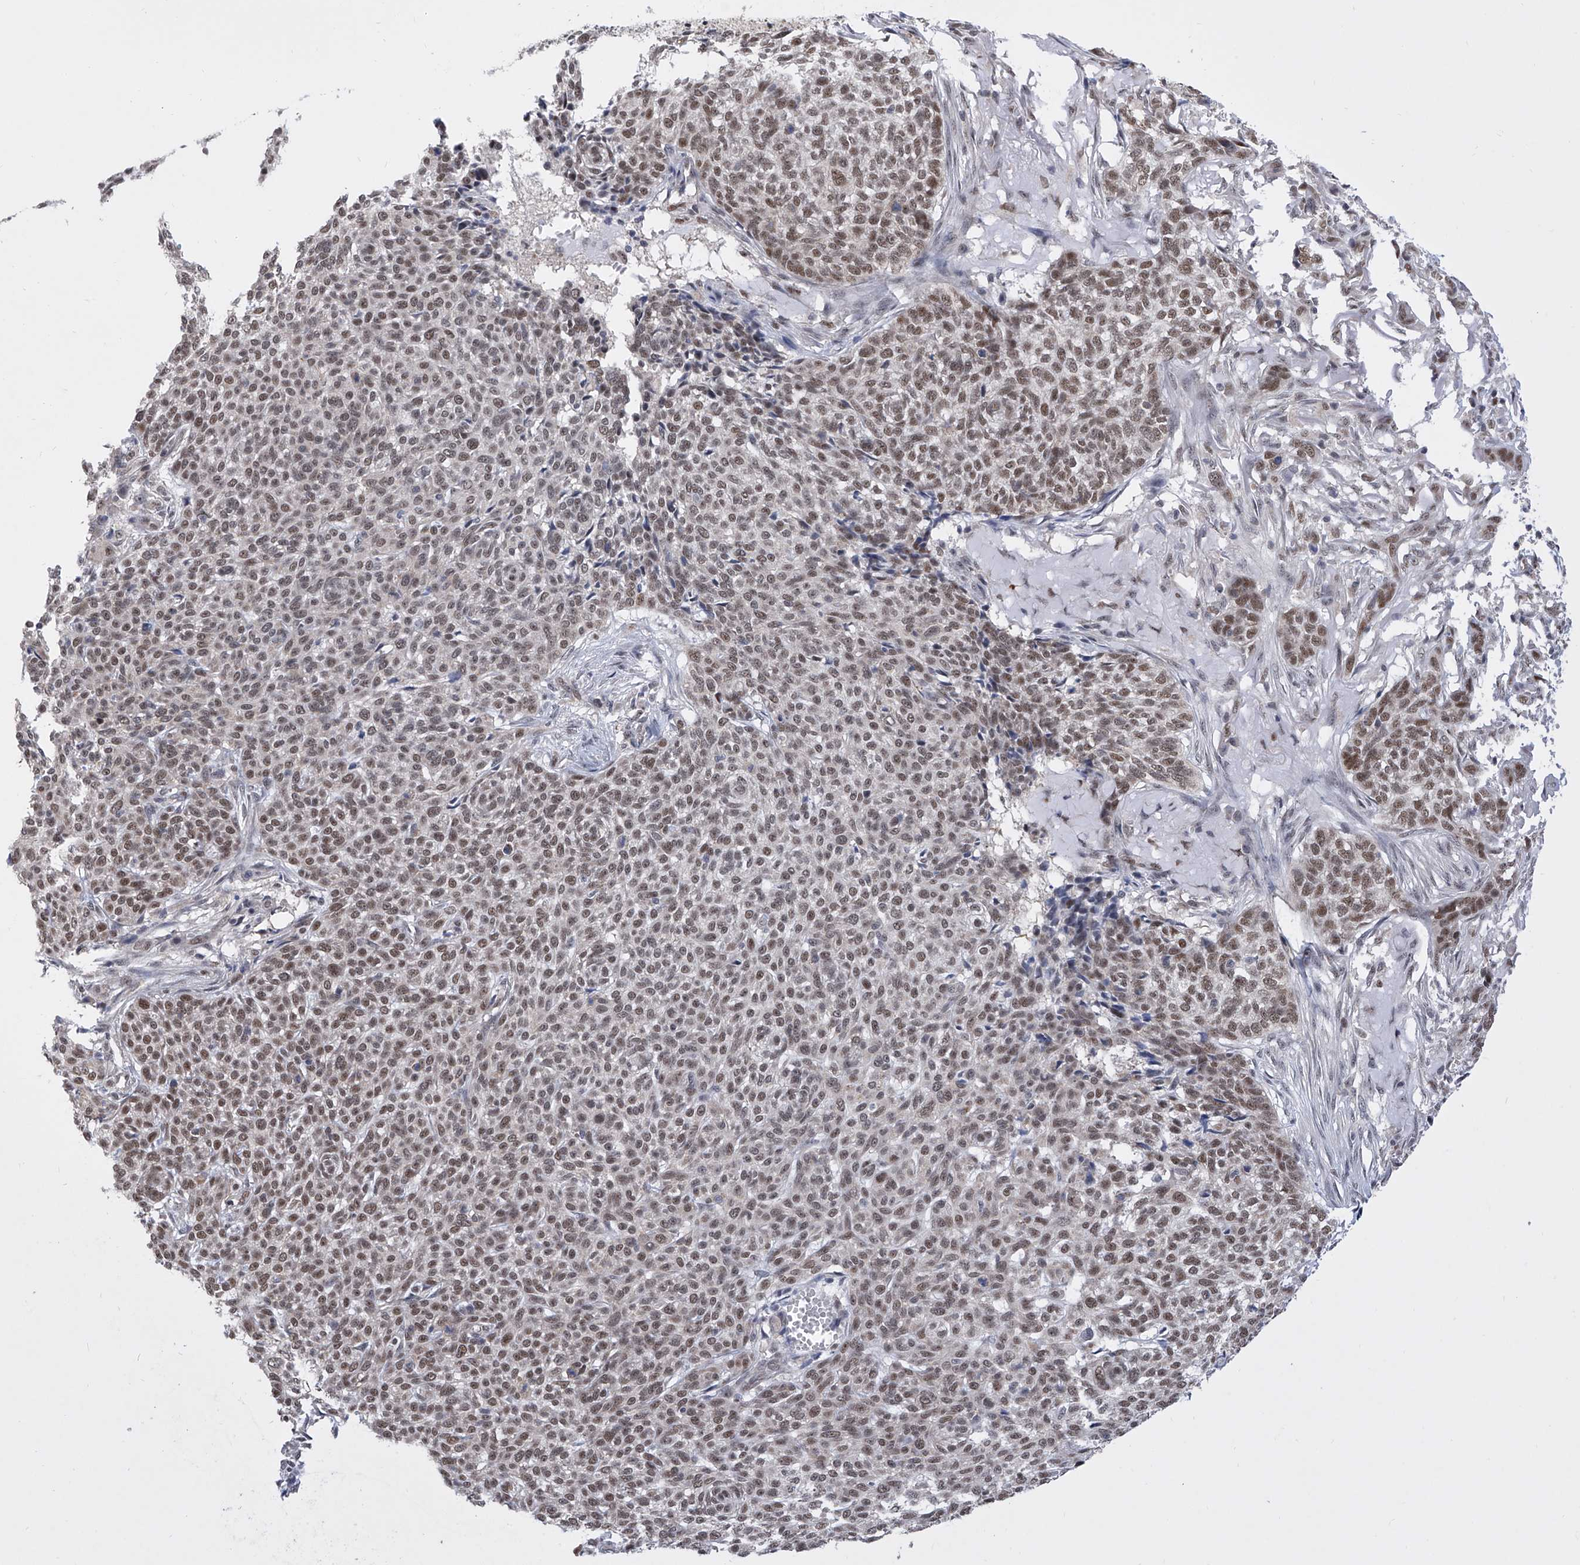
{"staining": {"intensity": "moderate", "quantity": ">75%", "location": "nuclear"}, "tissue": "skin cancer", "cell_type": "Tumor cells", "image_type": "cancer", "snomed": [{"axis": "morphology", "description": "Basal cell carcinoma"}, {"axis": "topography", "description": "Skin"}], "caption": "Moderate nuclear positivity for a protein is appreciated in about >75% of tumor cells of skin basal cell carcinoma using immunohistochemistry.", "gene": "RAD54L", "patient": {"sex": "male", "age": 85}}